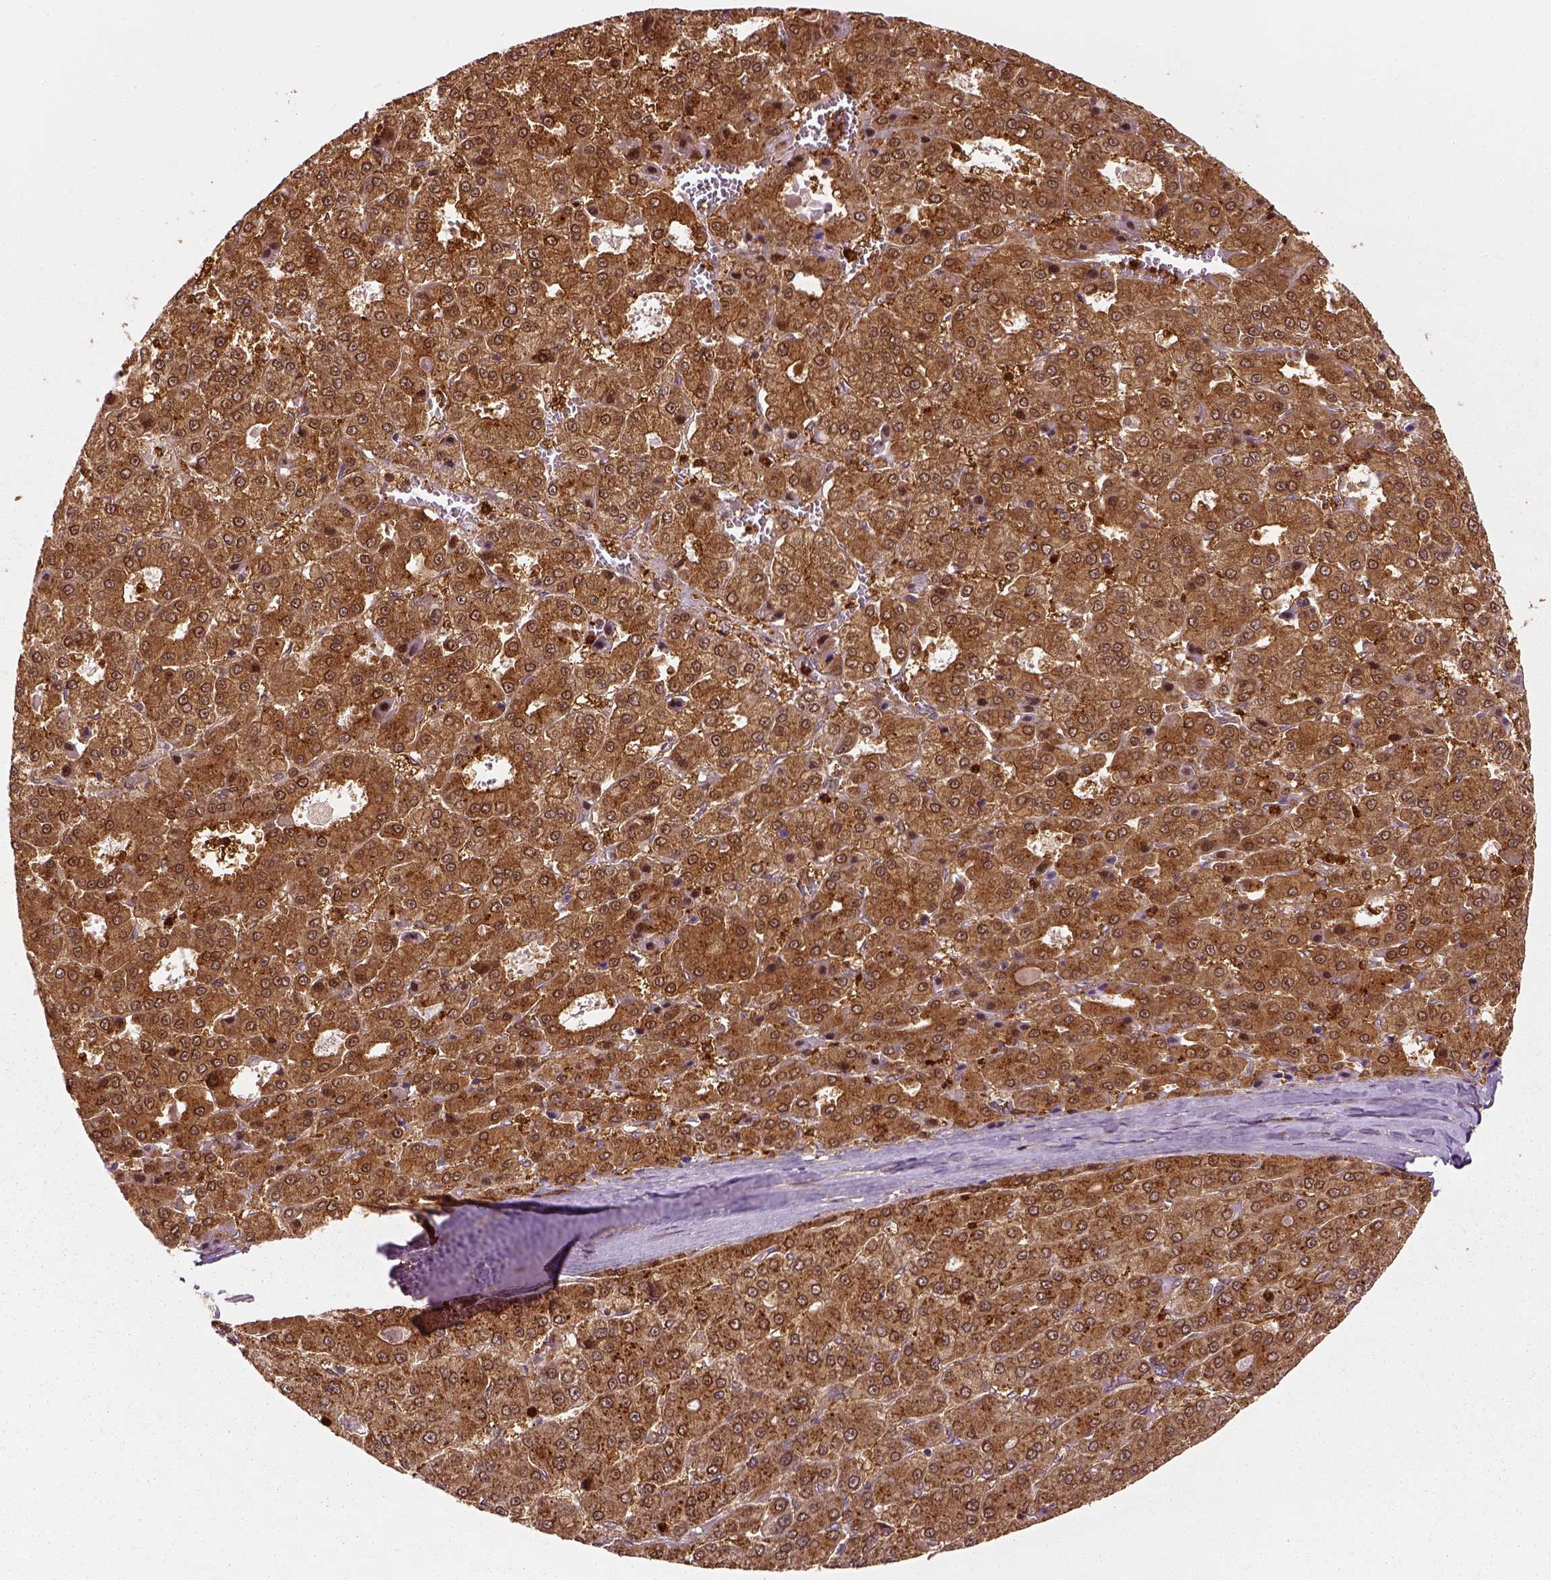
{"staining": {"intensity": "moderate", "quantity": ">75%", "location": "cytoplasmic/membranous"}, "tissue": "liver cancer", "cell_type": "Tumor cells", "image_type": "cancer", "snomed": [{"axis": "morphology", "description": "Carcinoma, Hepatocellular, NOS"}, {"axis": "topography", "description": "Liver"}], "caption": "This is an image of immunohistochemistry staining of liver hepatocellular carcinoma, which shows moderate expression in the cytoplasmic/membranous of tumor cells.", "gene": "GPI", "patient": {"sex": "male", "age": 70}}